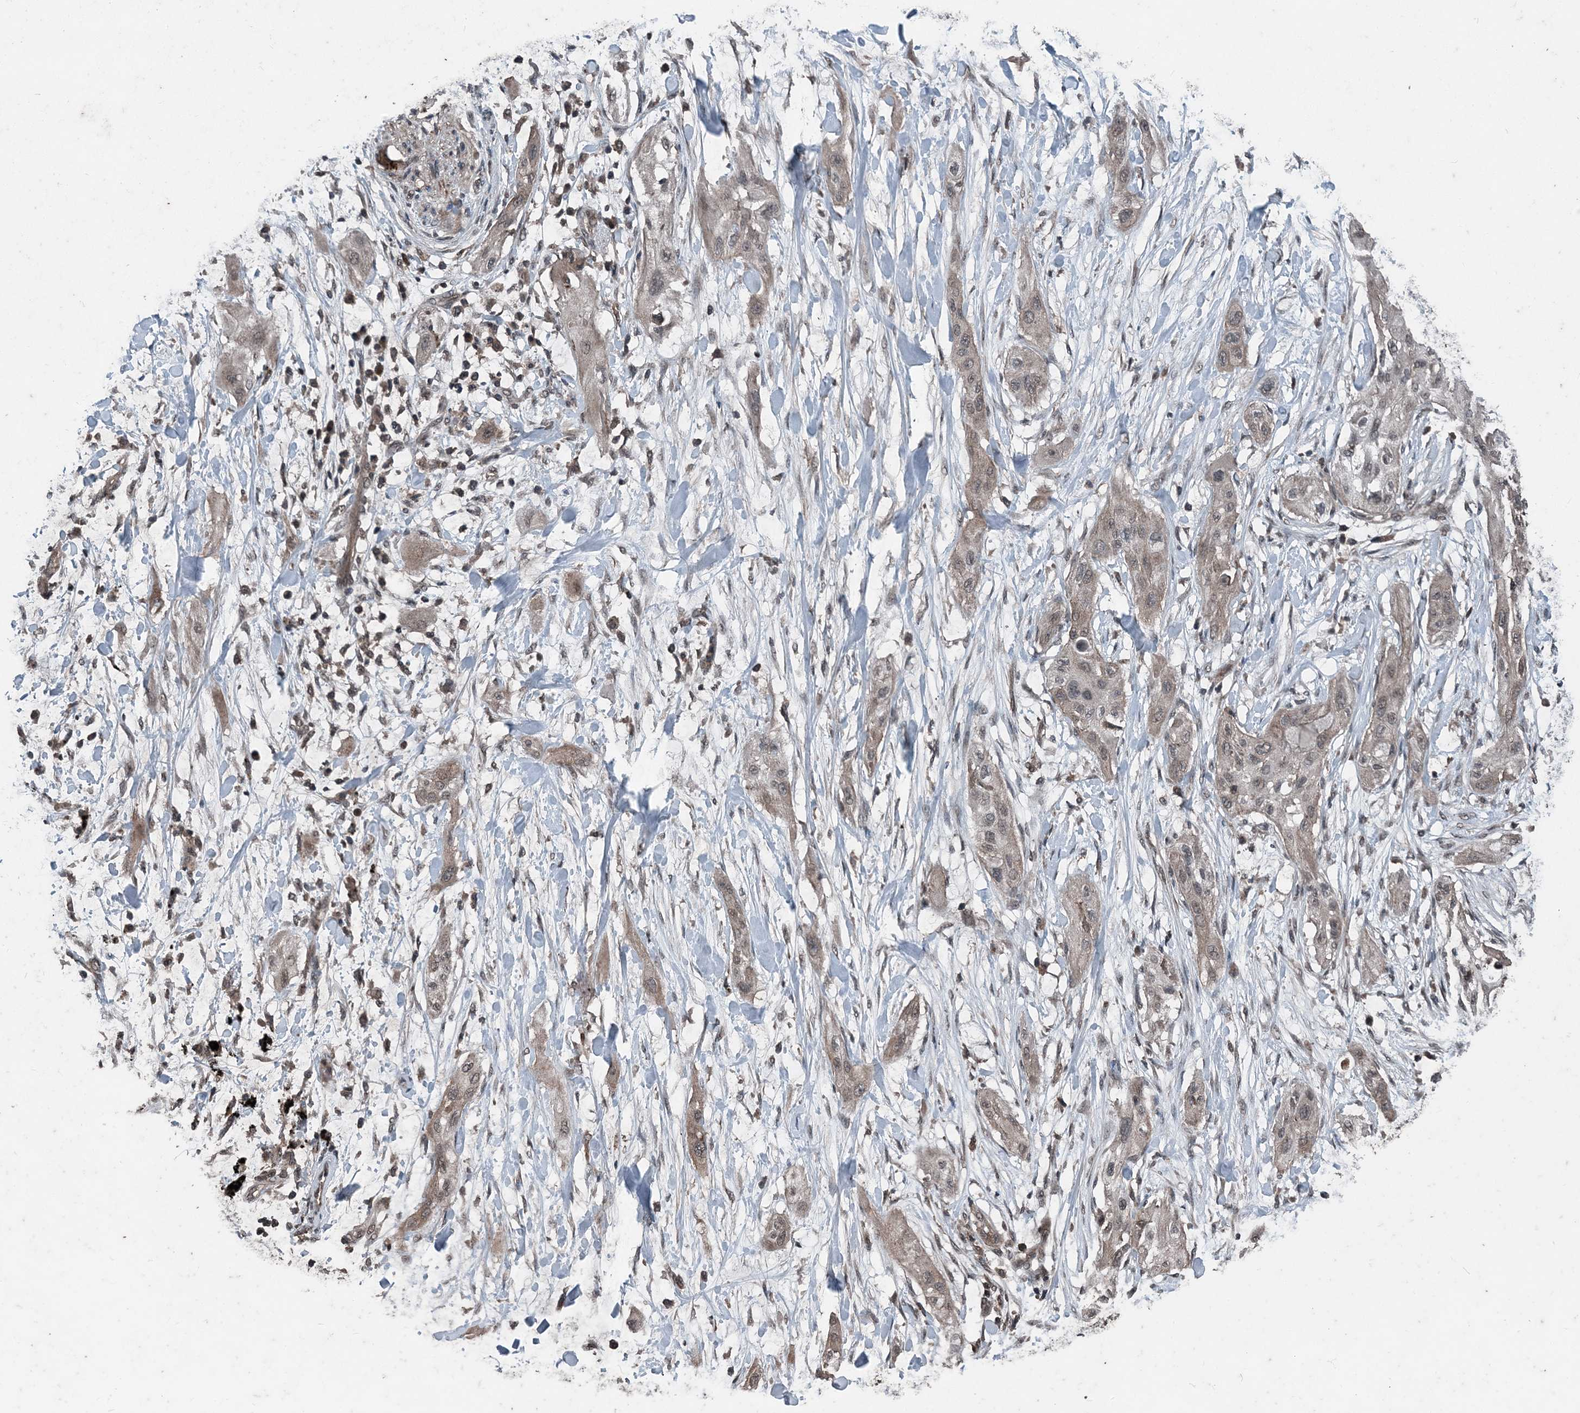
{"staining": {"intensity": "weak", "quantity": "<25%", "location": "cytoplasmic/membranous"}, "tissue": "lung cancer", "cell_type": "Tumor cells", "image_type": "cancer", "snomed": [{"axis": "morphology", "description": "Squamous cell carcinoma, NOS"}, {"axis": "topography", "description": "Lung"}], "caption": "The photomicrograph displays no significant expression in tumor cells of lung cancer. (Immunohistochemistry, brightfield microscopy, high magnification).", "gene": "CFL1", "patient": {"sex": "female", "age": 47}}